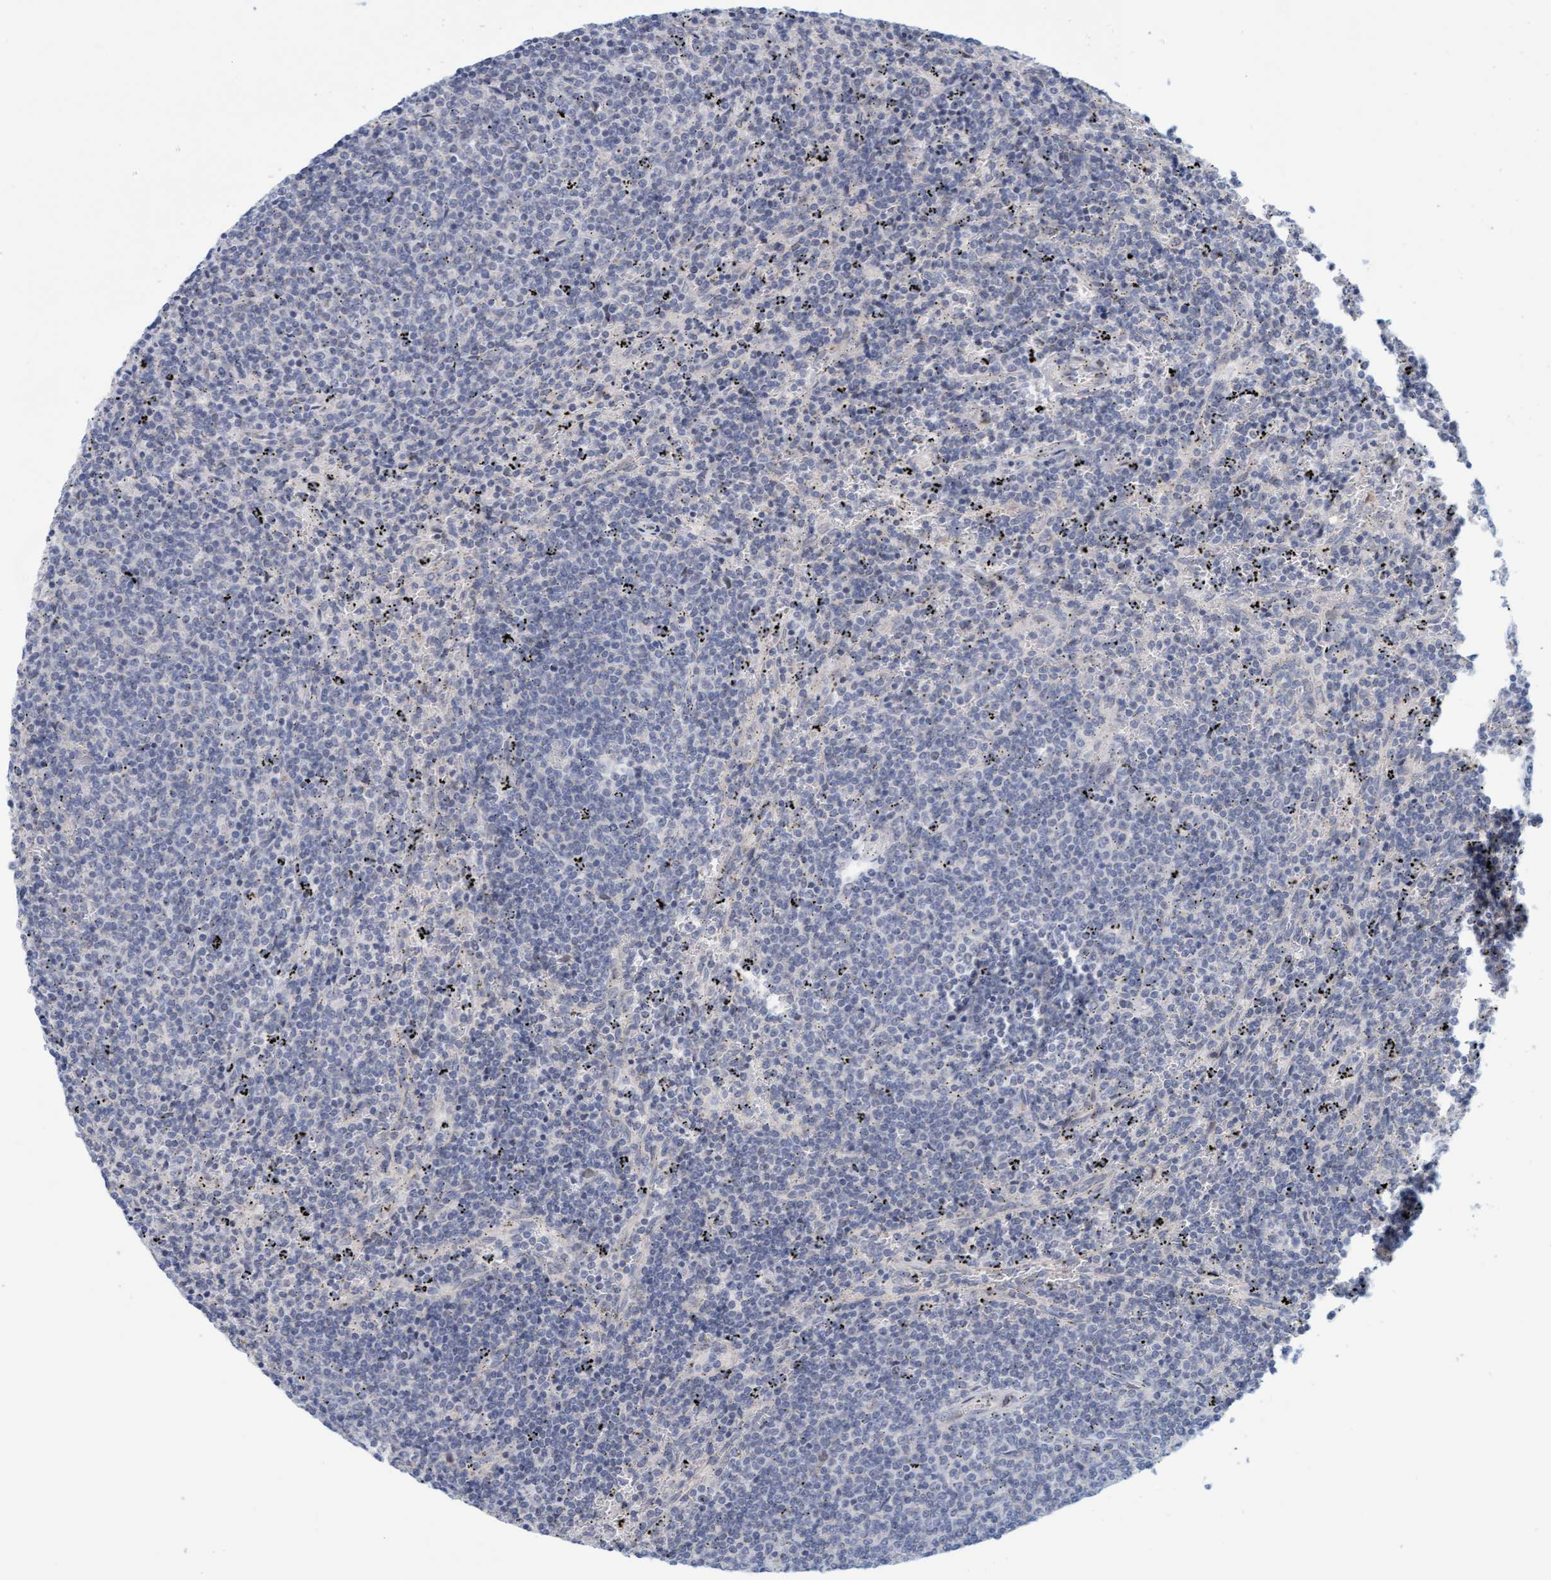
{"staining": {"intensity": "negative", "quantity": "none", "location": "none"}, "tissue": "lymphoma", "cell_type": "Tumor cells", "image_type": "cancer", "snomed": [{"axis": "morphology", "description": "Malignant lymphoma, non-Hodgkin's type, Low grade"}, {"axis": "topography", "description": "Spleen"}], "caption": "High power microscopy photomicrograph of an immunohistochemistry (IHC) micrograph of lymphoma, revealing no significant expression in tumor cells. (Stains: DAB (3,3'-diaminobenzidine) immunohistochemistry (IHC) with hematoxylin counter stain, Microscopy: brightfield microscopy at high magnification).", "gene": "ZC3H3", "patient": {"sex": "female", "age": 50}}